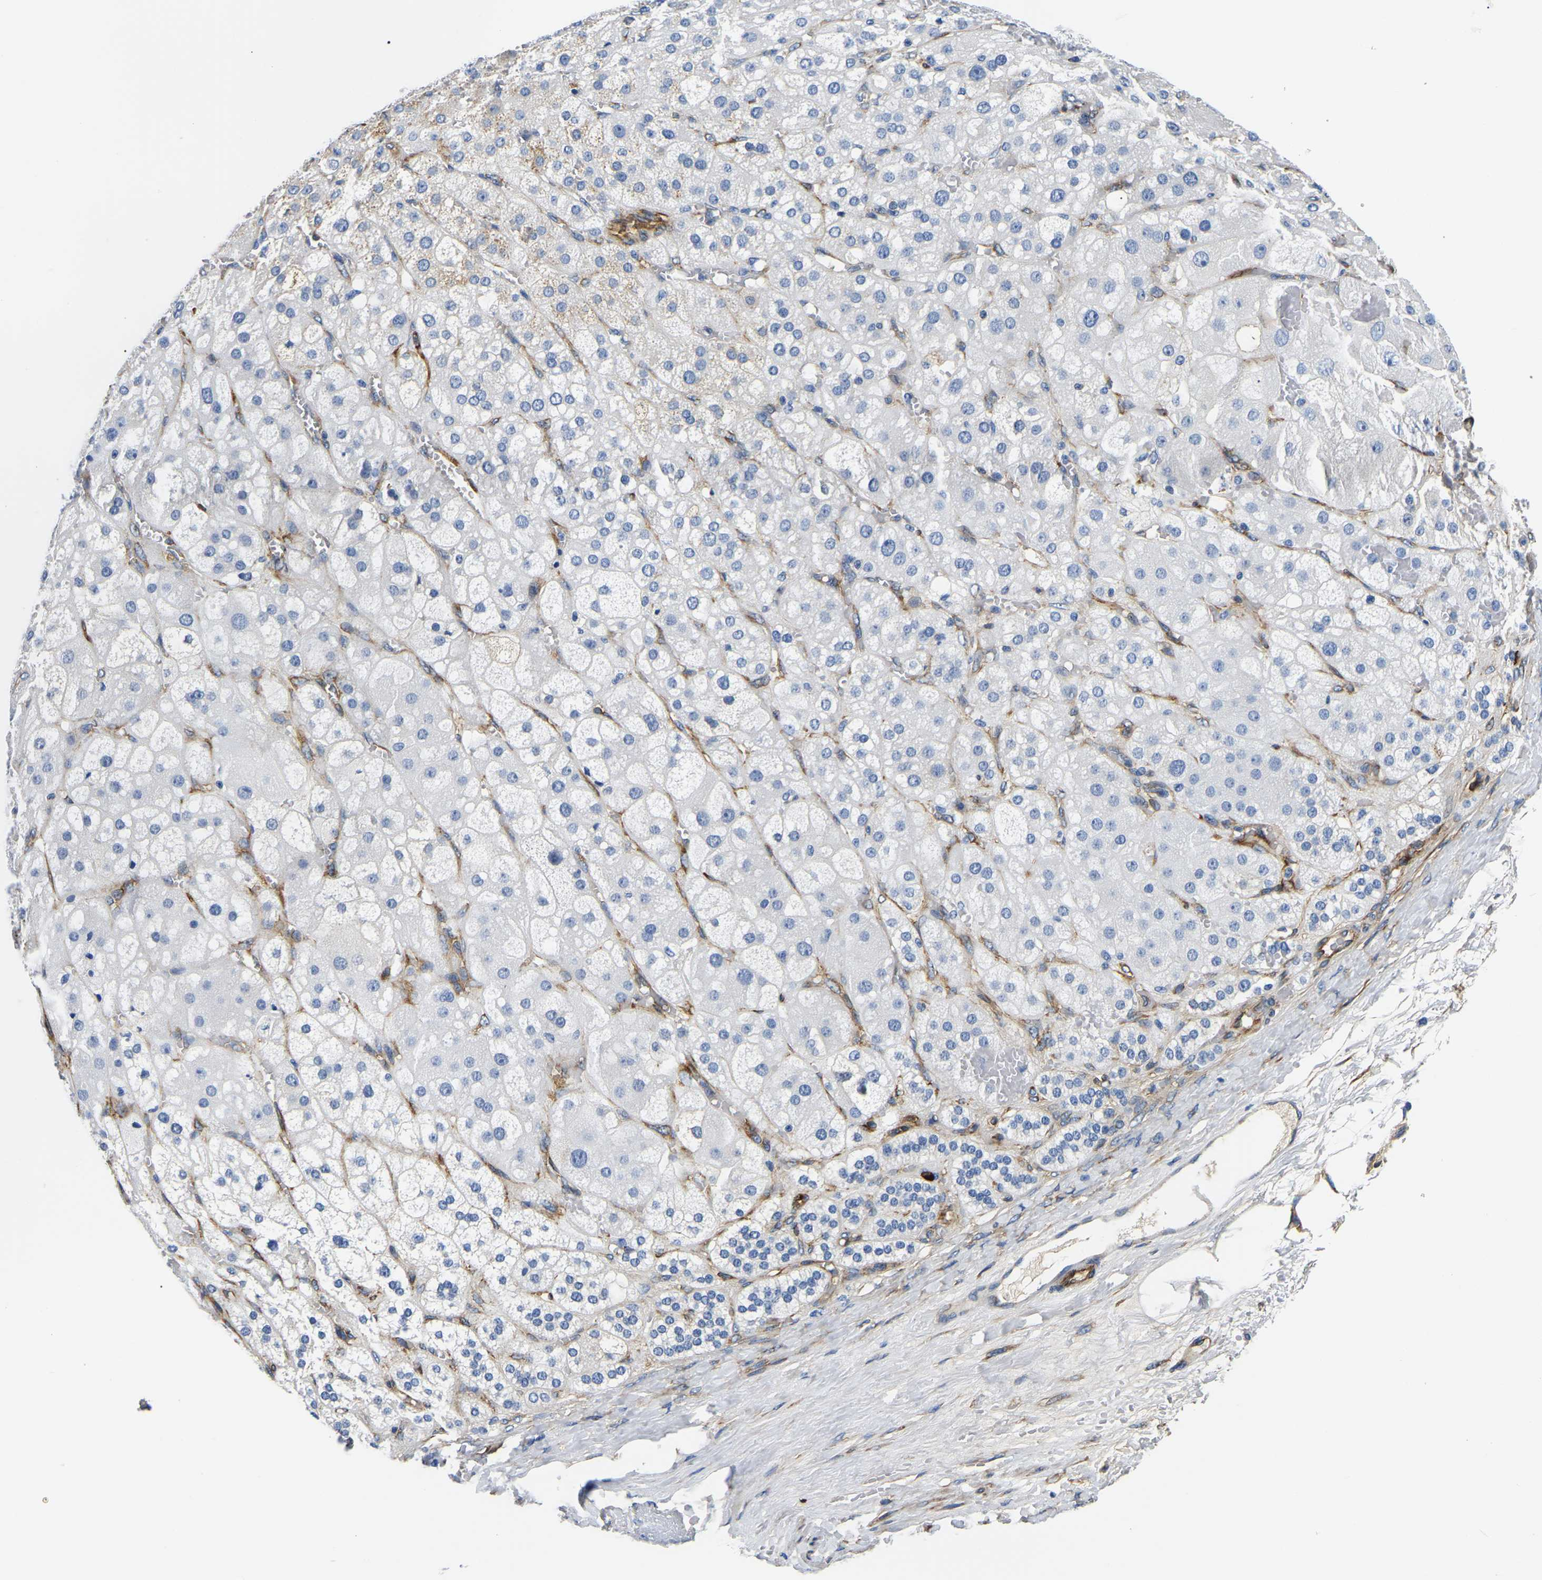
{"staining": {"intensity": "negative", "quantity": "none", "location": "none"}, "tissue": "adrenal gland", "cell_type": "Glandular cells", "image_type": "normal", "snomed": [{"axis": "morphology", "description": "Normal tissue, NOS"}, {"axis": "topography", "description": "Adrenal gland"}], "caption": "DAB immunohistochemical staining of benign human adrenal gland shows no significant expression in glandular cells.", "gene": "DUSP8", "patient": {"sex": "female", "age": 47}}